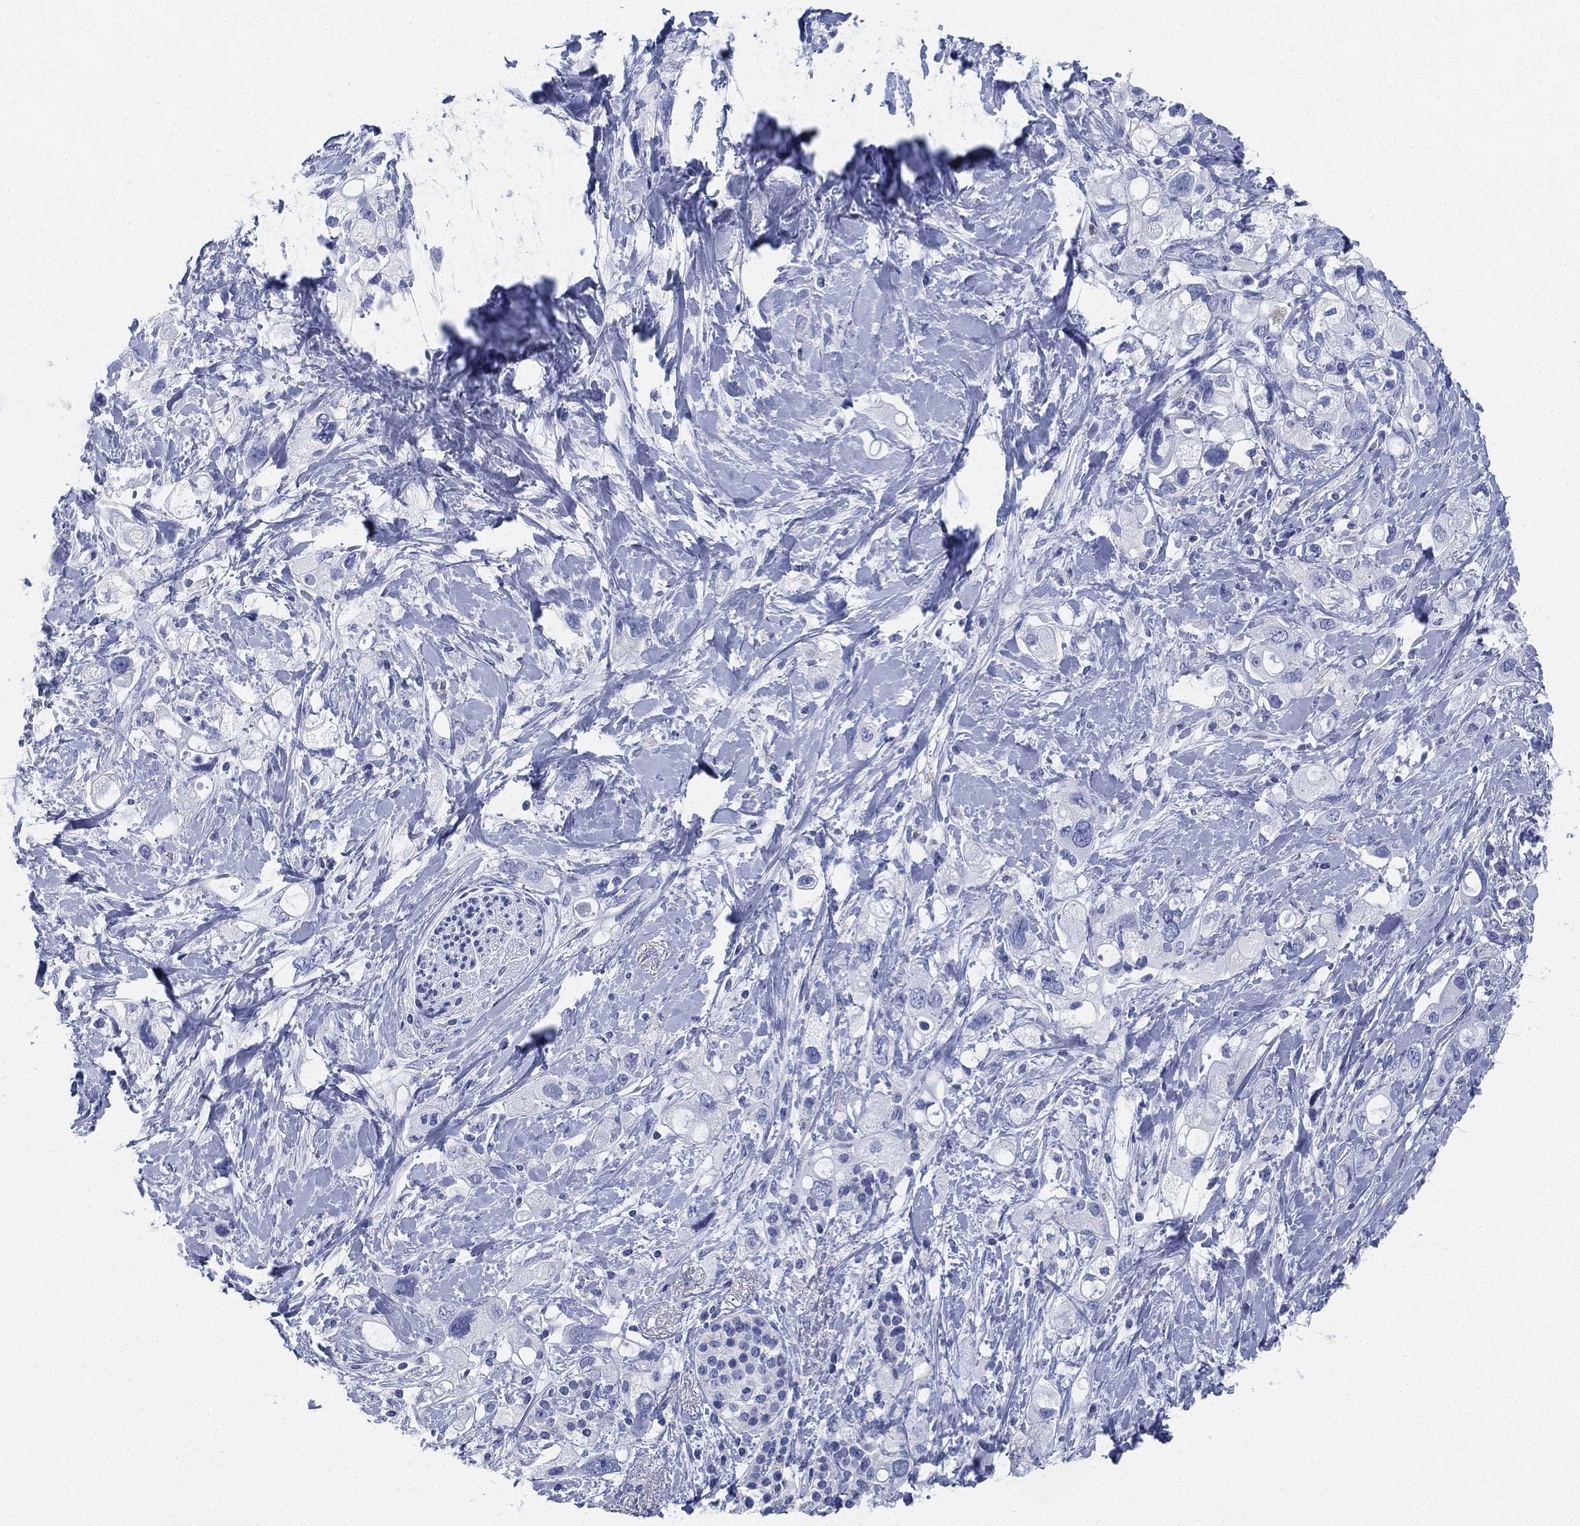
{"staining": {"intensity": "negative", "quantity": "none", "location": "none"}, "tissue": "pancreatic cancer", "cell_type": "Tumor cells", "image_type": "cancer", "snomed": [{"axis": "morphology", "description": "Adenocarcinoma, NOS"}, {"axis": "topography", "description": "Pancreas"}], "caption": "Tumor cells are negative for protein expression in human pancreatic adenocarcinoma.", "gene": "DEFB121", "patient": {"sex": "female", "age": 56}}